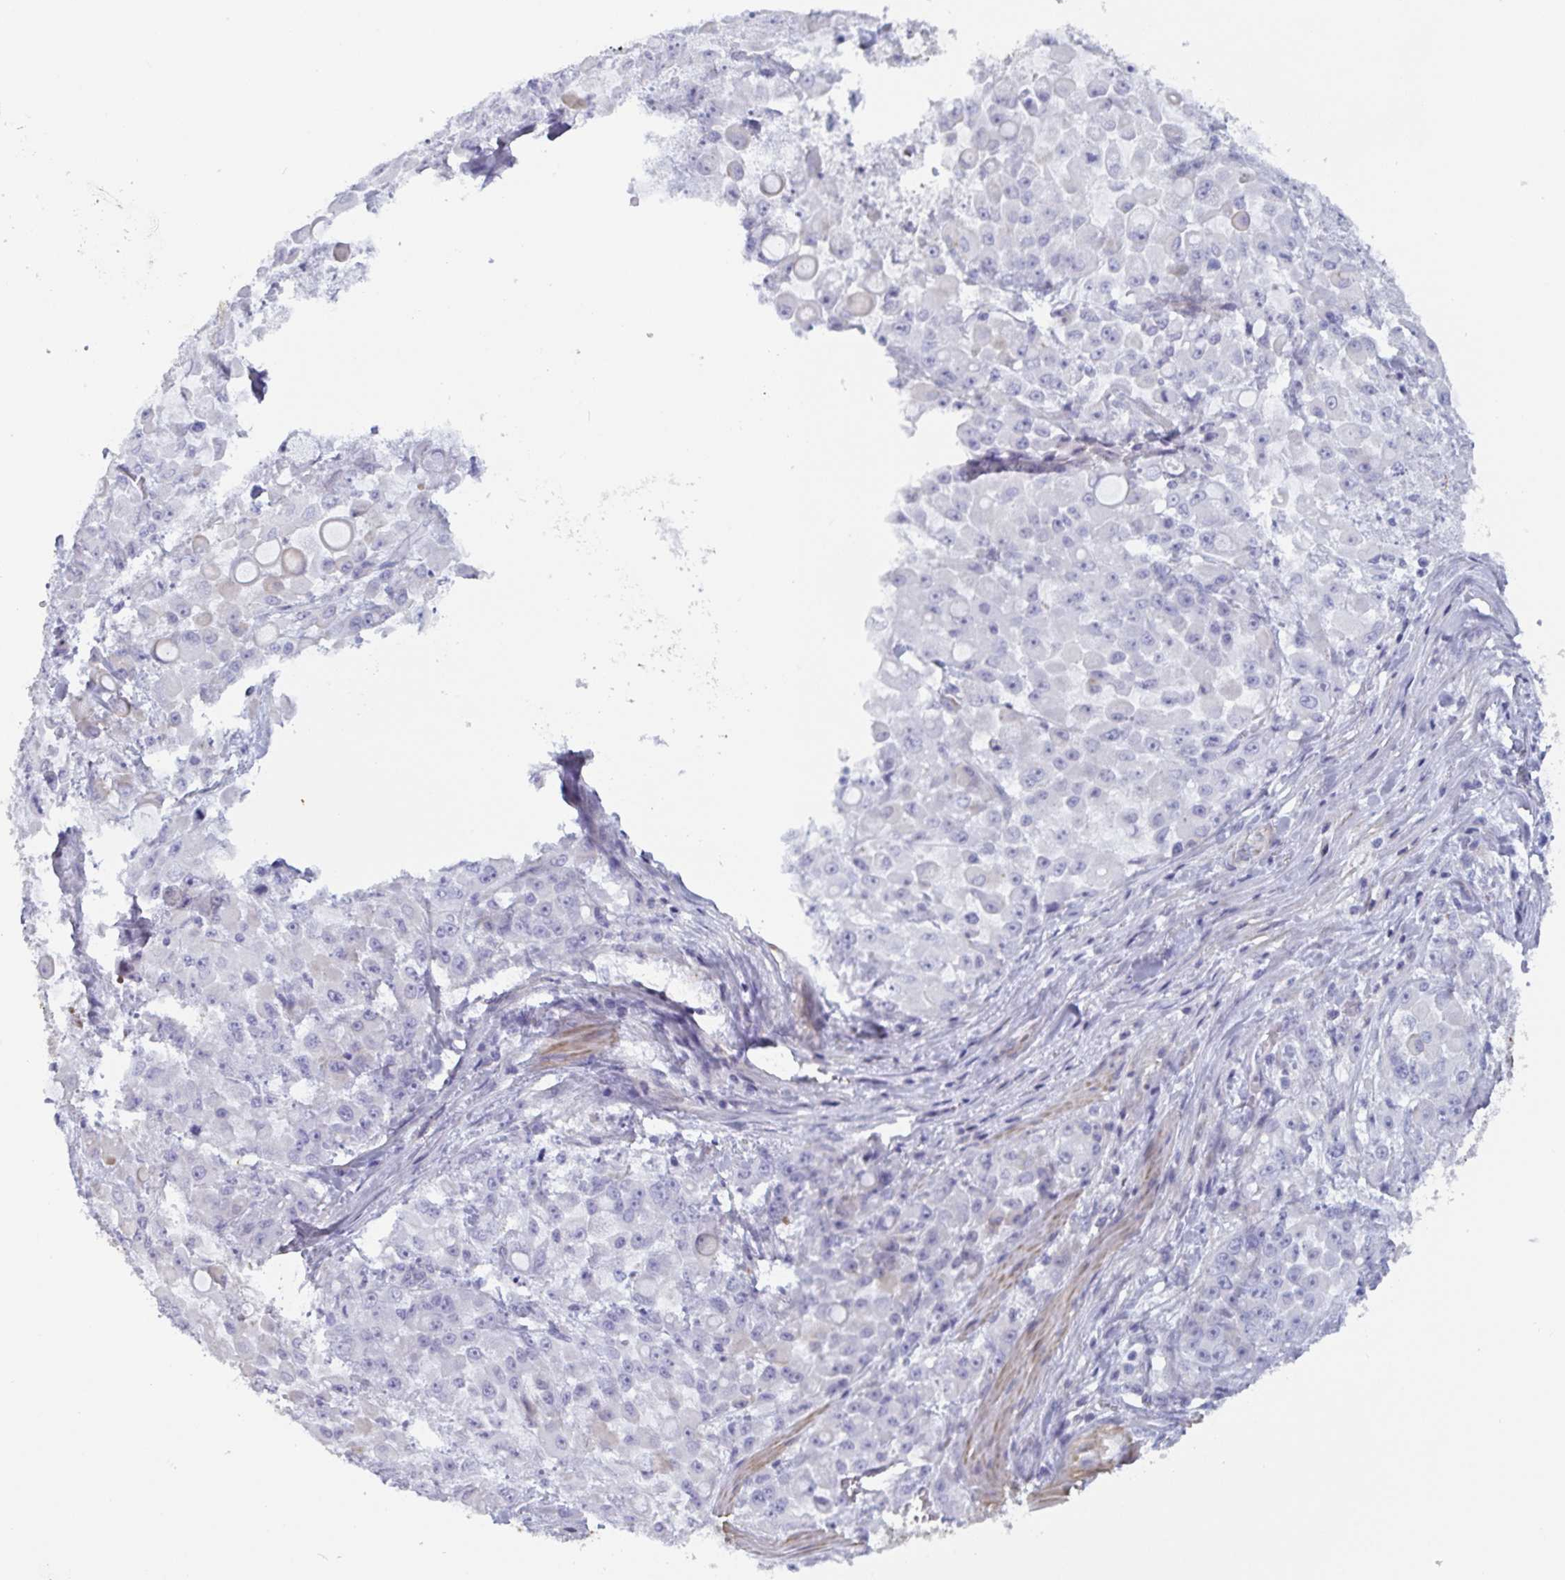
{"staining": {"intensity": "negative", "quantity": "none", "location": "none"}, "tissue": "stomach cancer", "cell_type": "Tumor cells", "image_type": "cancer", "snomed": [{"axis": "morphology", "description": "Adenocarcinoma, NOS"}, {"axis": "topography", "description": "Stomach"}], "caption": "Immunohistochemistry (IHC) of stomach adenocarcinoma displays no positivity in tumor cells. (IHC, brightfield microscopy, high magnification).", "gene": "OR5P3", "patient": {"sex": "female", "age": 76}}